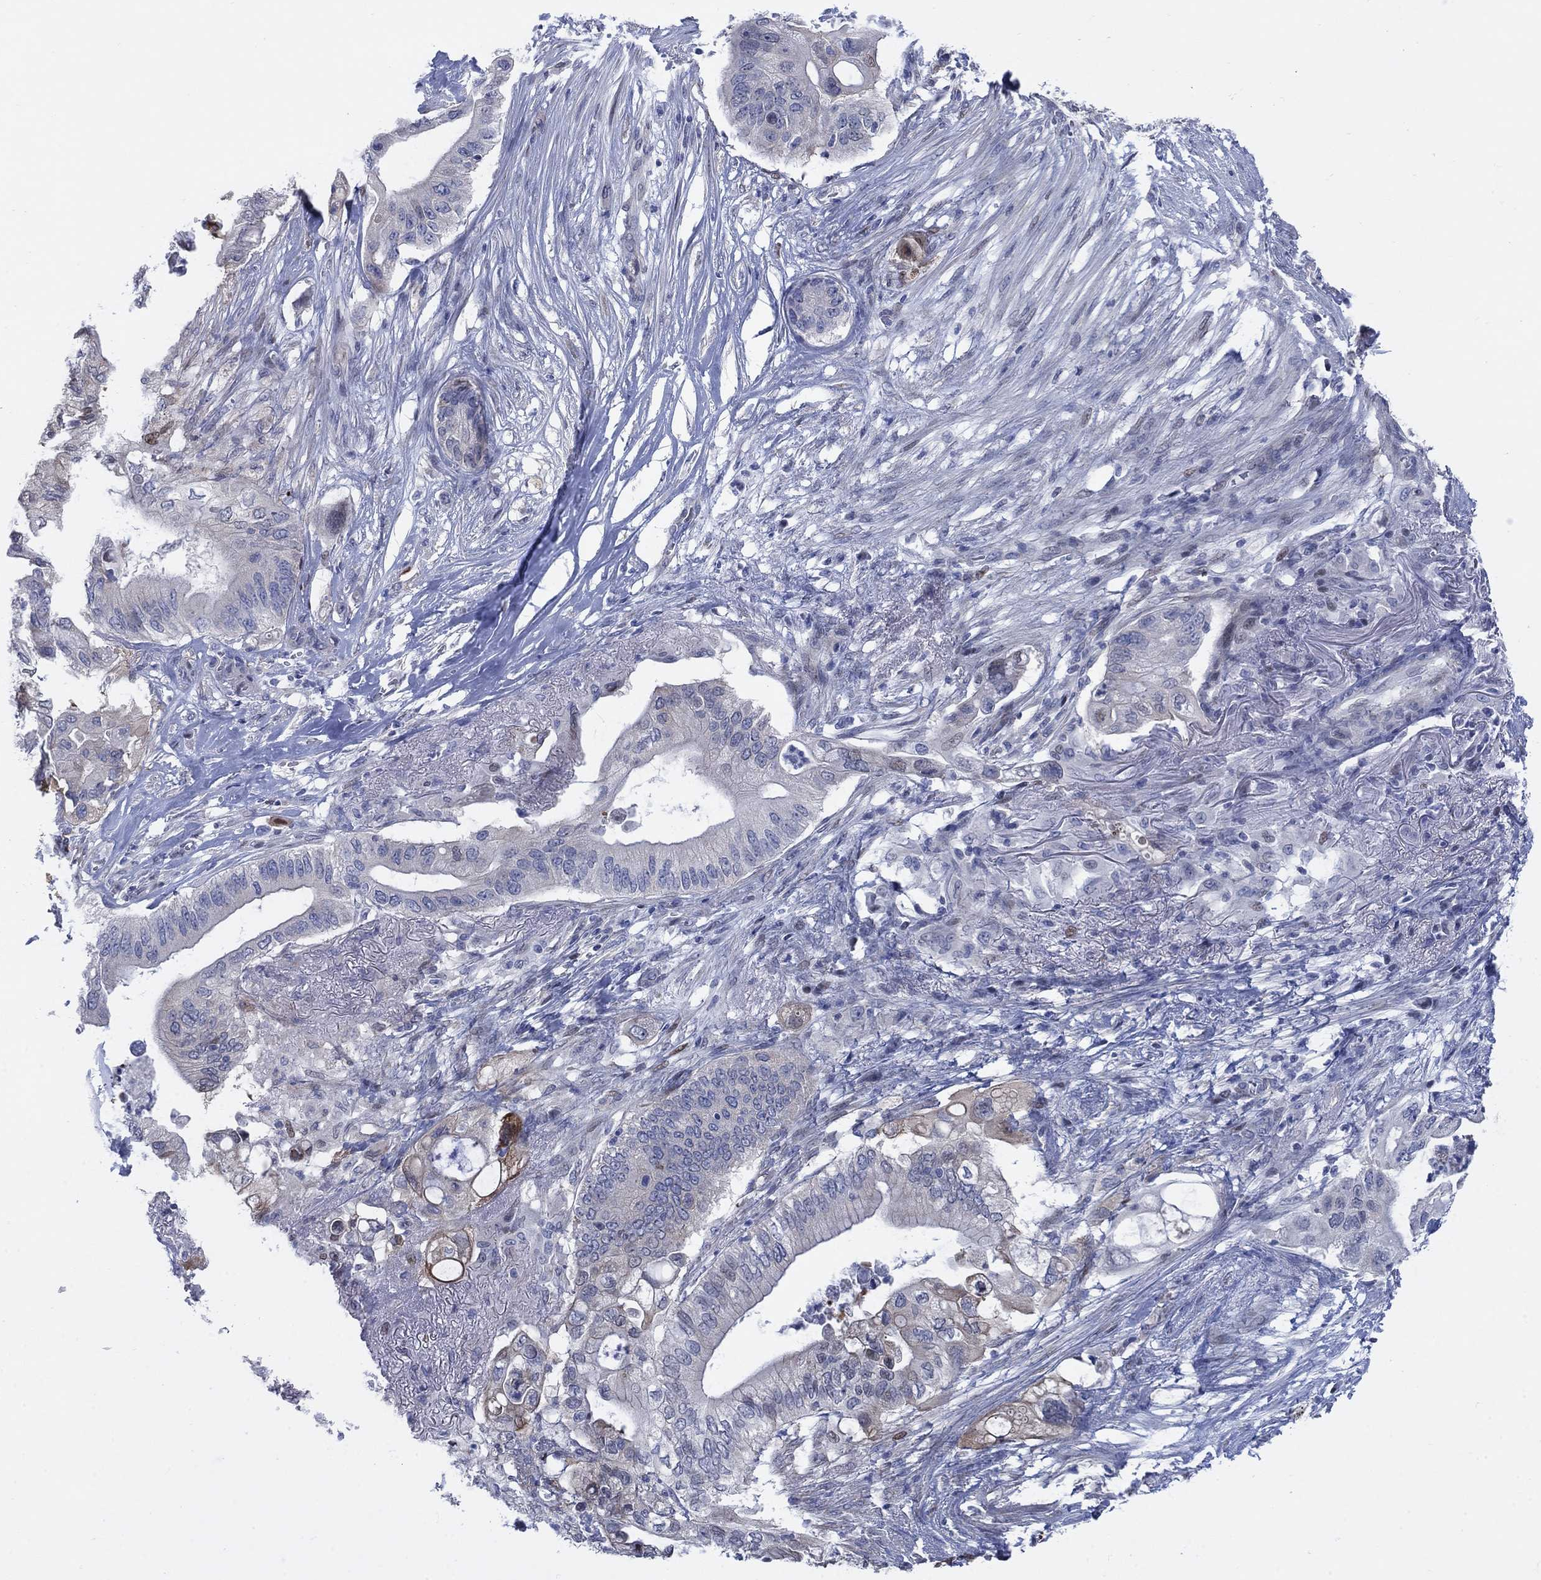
{"staining": {"intensity": "weak", "quantity": "<25%", "location": "cytoplasmic/membranous"}, "tissue": "pancreatic cancer", "cell_type": "Tumor cells", "image_type": "cancer", "snomed": [{"axis": "morphology", "description": "Adenocarcinoma, NOS"}, {"axis": "topography", "description": "Pancreas"}], "caption": "There is no significant positivity in tumor cells of pancreatic adenocarcinoma. The staining is performed using DAB brown chromogen with nuclei counter-stained in using hematoxylin.", "gene": "MYO3A", "patient": {"sex": "female", "age": 72}}